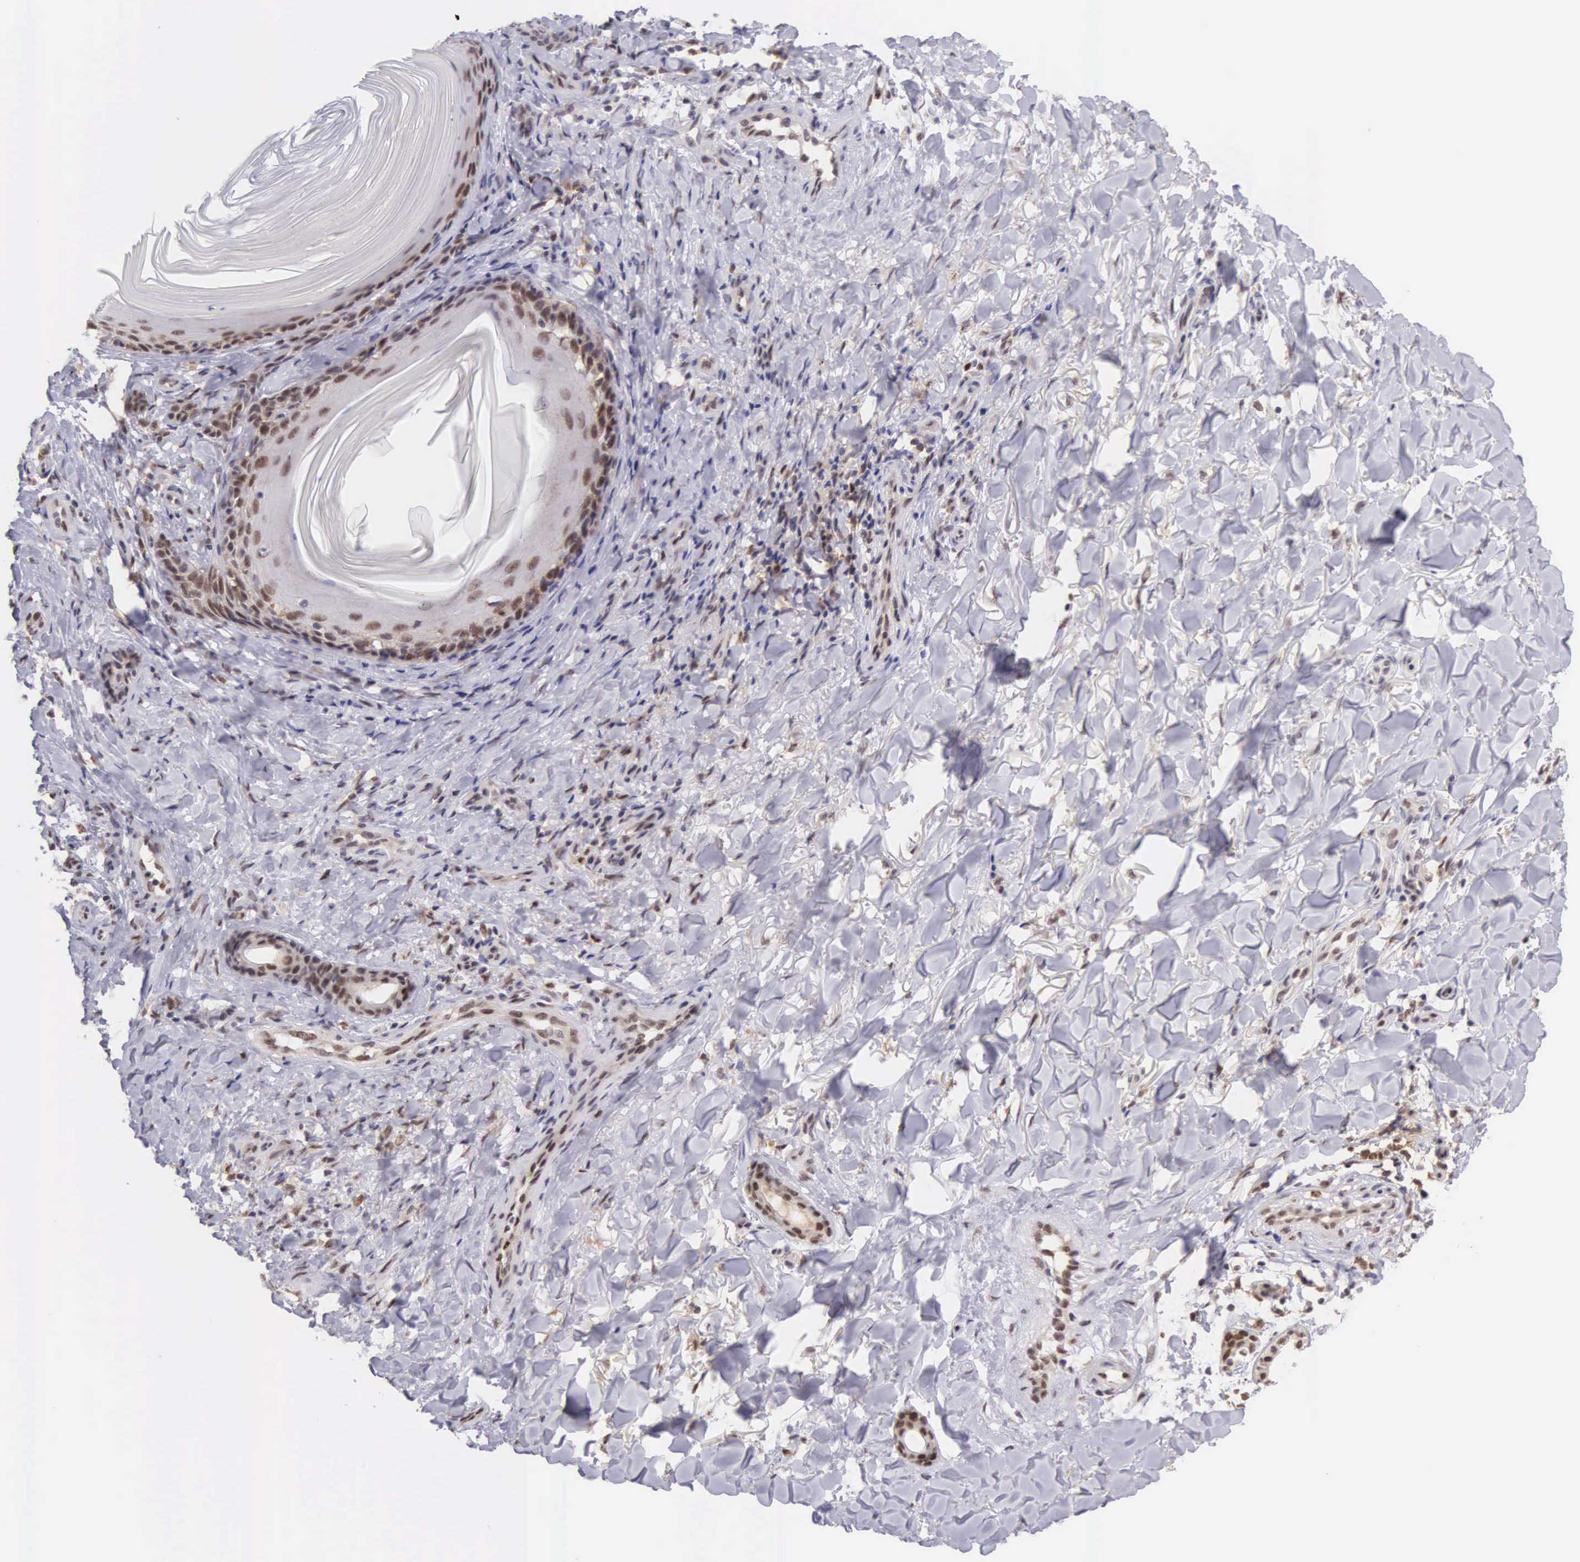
{"staining": {"intensity": "weak", "quantity": "<25%", "location": "nuclear"}, "tissue": "skin cancer", "cell_type": "Tumor cells", "image_type": "cancer", "snomed": [{"axis": "morphology", "description": "Normal tissue, NOS"}, {"axis": "morphology", "description": "Basal cell carcinoma"}, {"axis": "topography", "description": "Skin"}], "caption": "IHC image of human skin cancer stained for a protein (brown), which exhibits no positivity in tumor cells.", "gene": "GRK3", "patient": {"sex": "male", "age": 81}}